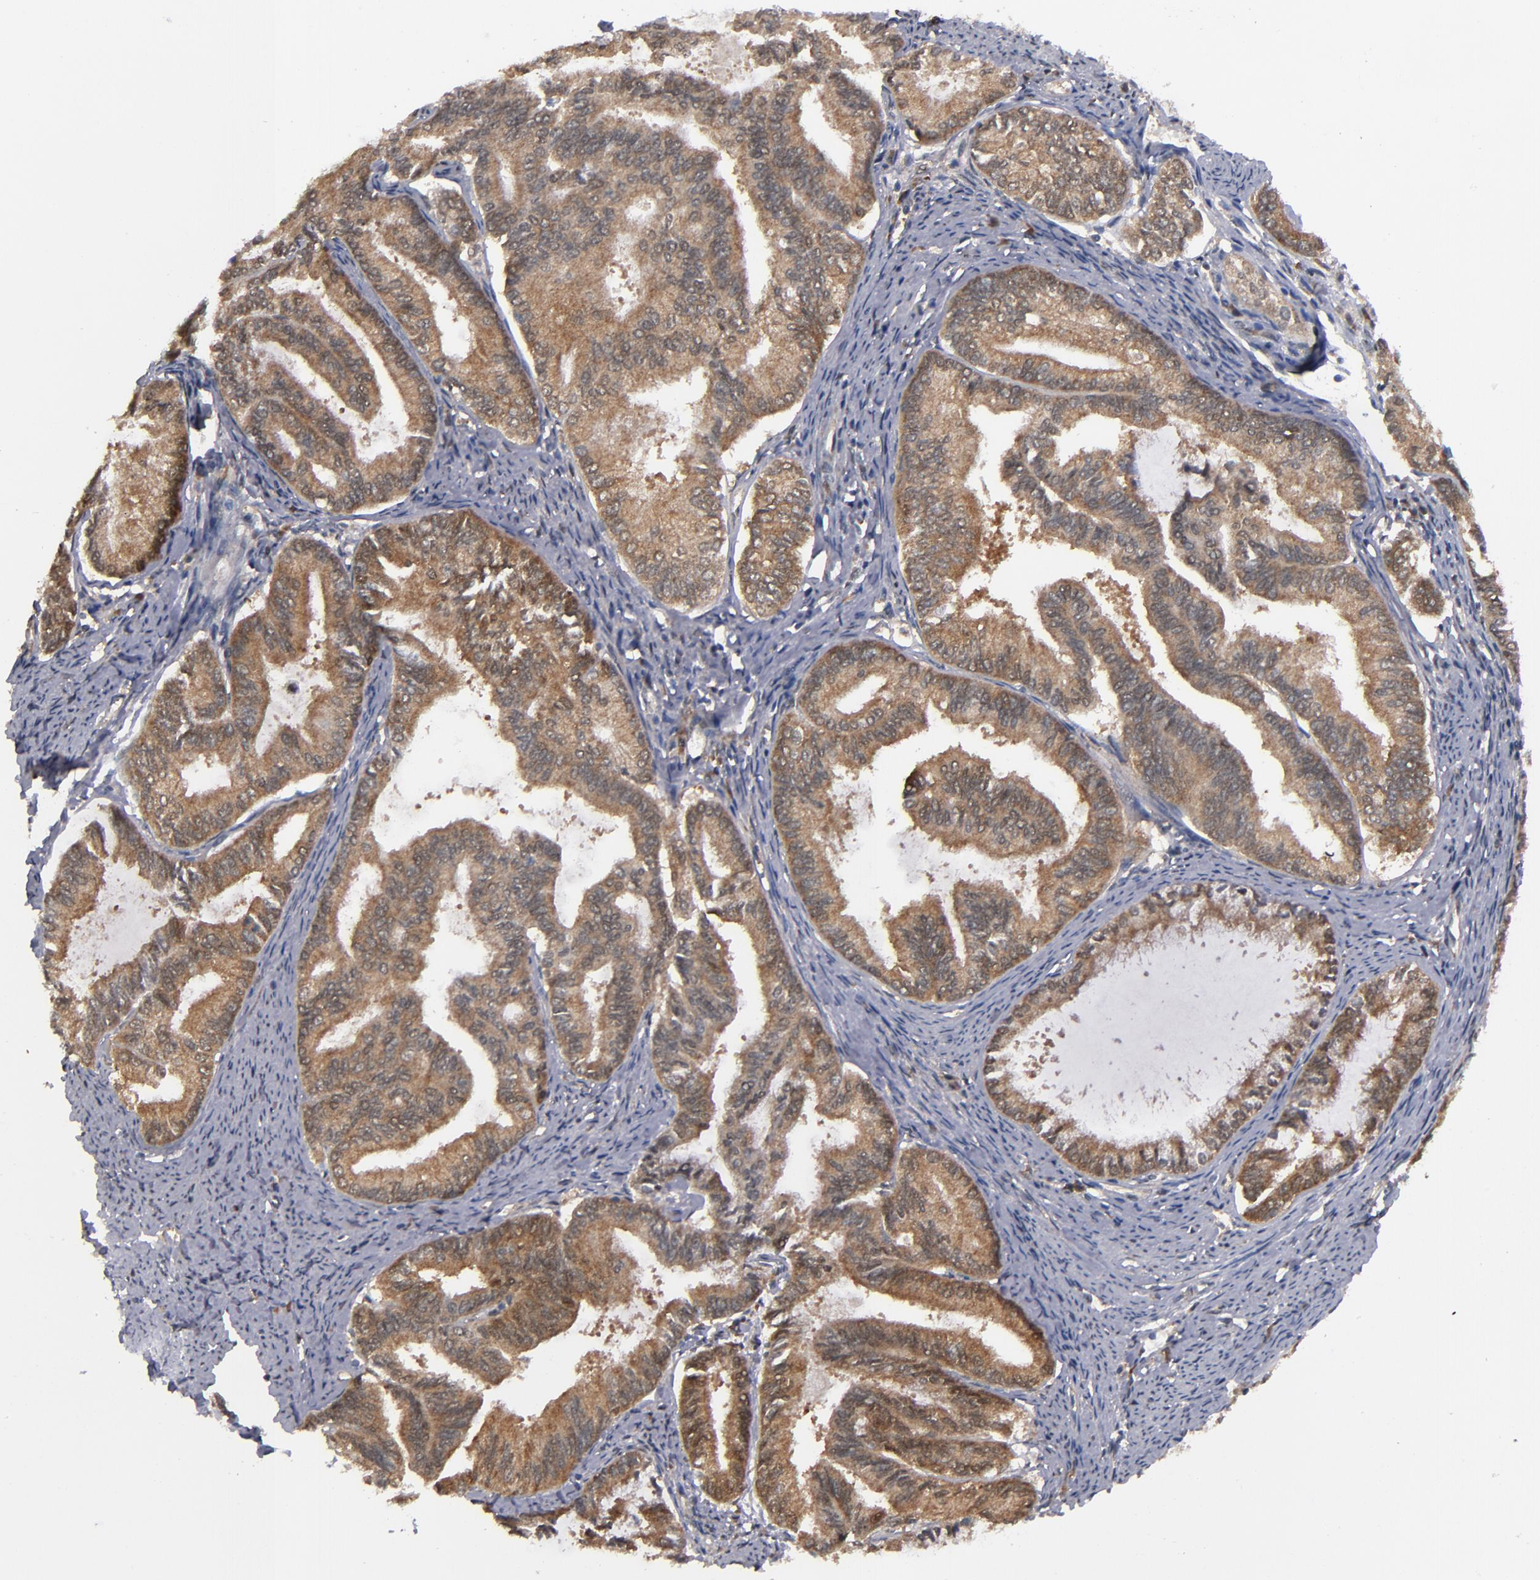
{"staining": {"intensity": "strong", "quantity": ">75%", "location": "cytoplasmic/membranous"}, "tissue": "endometrial cancer", "cell_type": "Tumor cells", "image_type": "cancer", "snomed": [{"axis": "morphology", "description": "Adenocarcinoma, NOS"}, {"axis": "topography", "description": "Endometrium"}], "caption": "An IHC histopathology image of tumor tissue is shown. Protein staining in brown highlights strong cytoplasmic/membranous positivity in endometrial cancer (adenocarcinoma) within tumor cells.", "gene": "ALG13", "patient": {"sex": "female", "age": 86}}